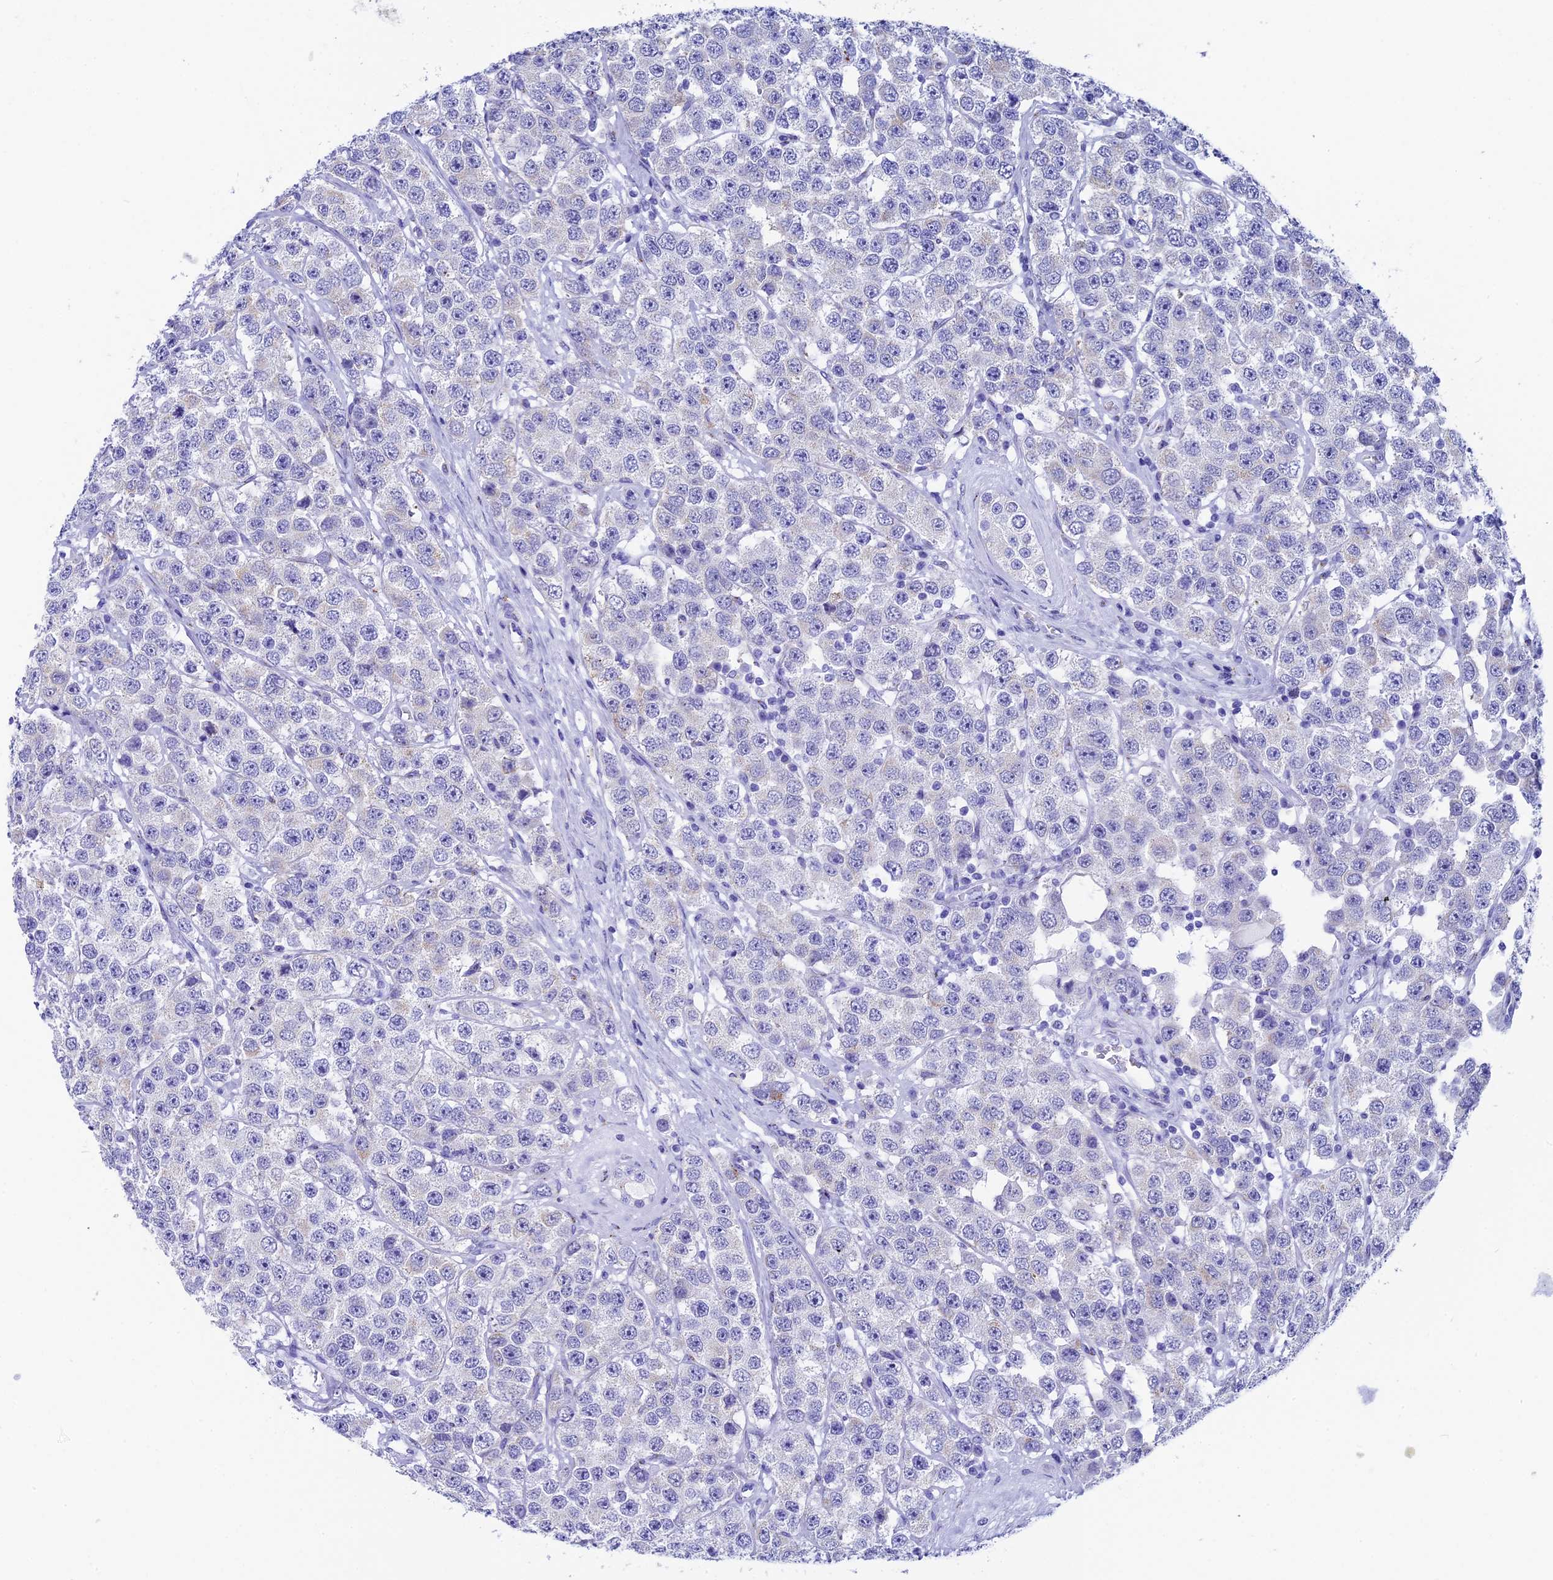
{"staining": {"intensity": "negative", "quantity": "none", "location": "none"}, "tissue": "testis cancer", "cell_type": "Tumor cells", "image_type": "cancer", "snomed": [{"axis": "morphology", "description": "Seminoma, NOS"}, {"axis": "topography", "description": "Testis"}], "caption": "Tumor cells are negative for brown protein staining in testis seminoma.", "gene": "AP3B2", "patient": {"sex": "male", "age": 28}}